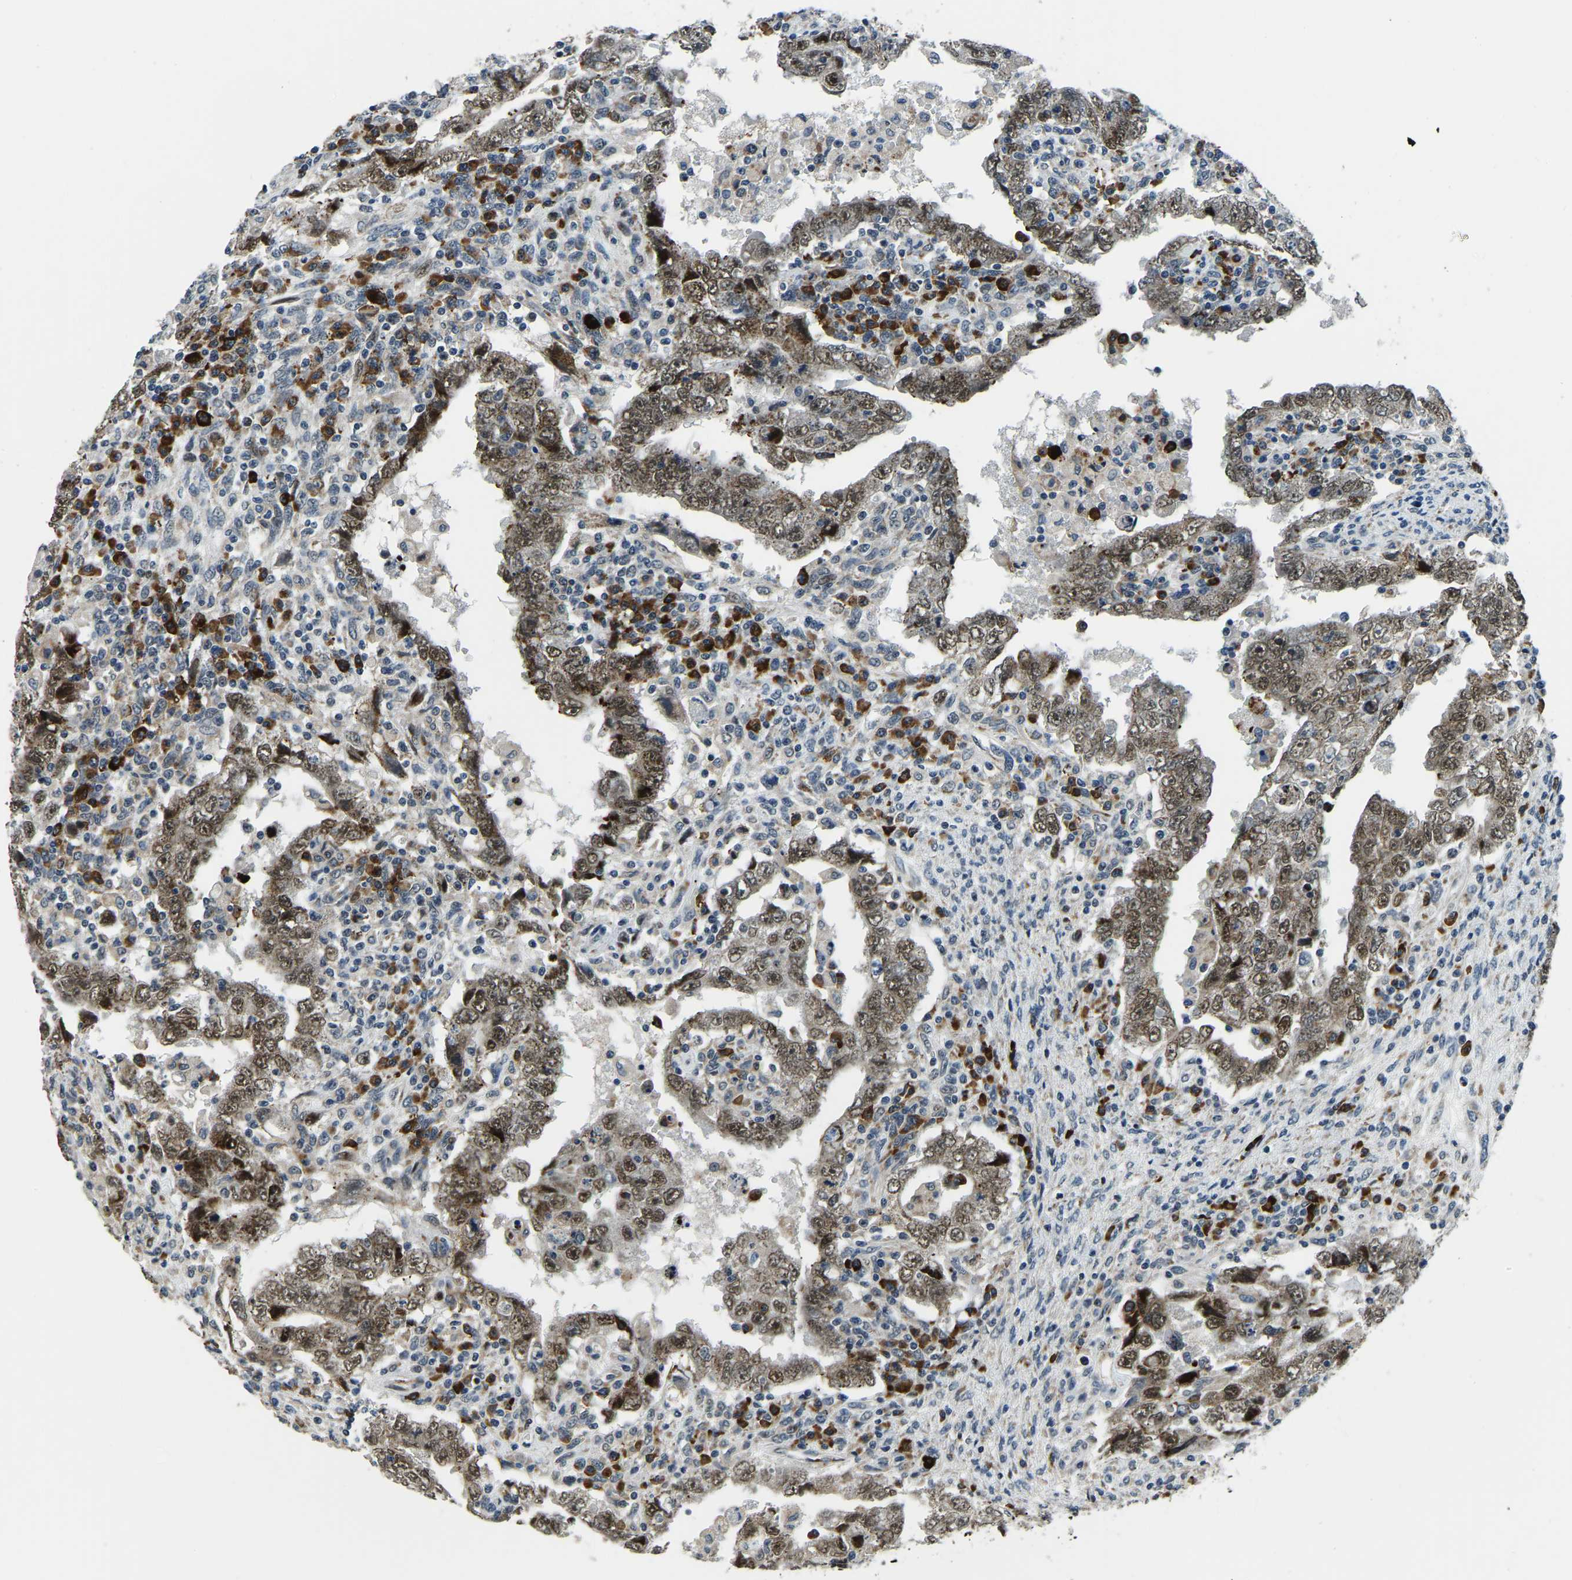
{"staining": {"intensity": "moderate", "quantity": ">75%", "location": "nuclear"}, "tissue": "testis cancer", "cell_type": "Tumor cells", "image_type": "cancer", "snomed": [{"axis": "morphology", "description": "Carcinoma, Embryonal, NOS"}, {"axis": "topography", "description": "Testis"}], "caption": "Human testis embryonal carcinoma stained with a protein marker shows moderate staining in tumor cells.", "gene": "ING2", "patient": {"sex": "male", "age": 26}}